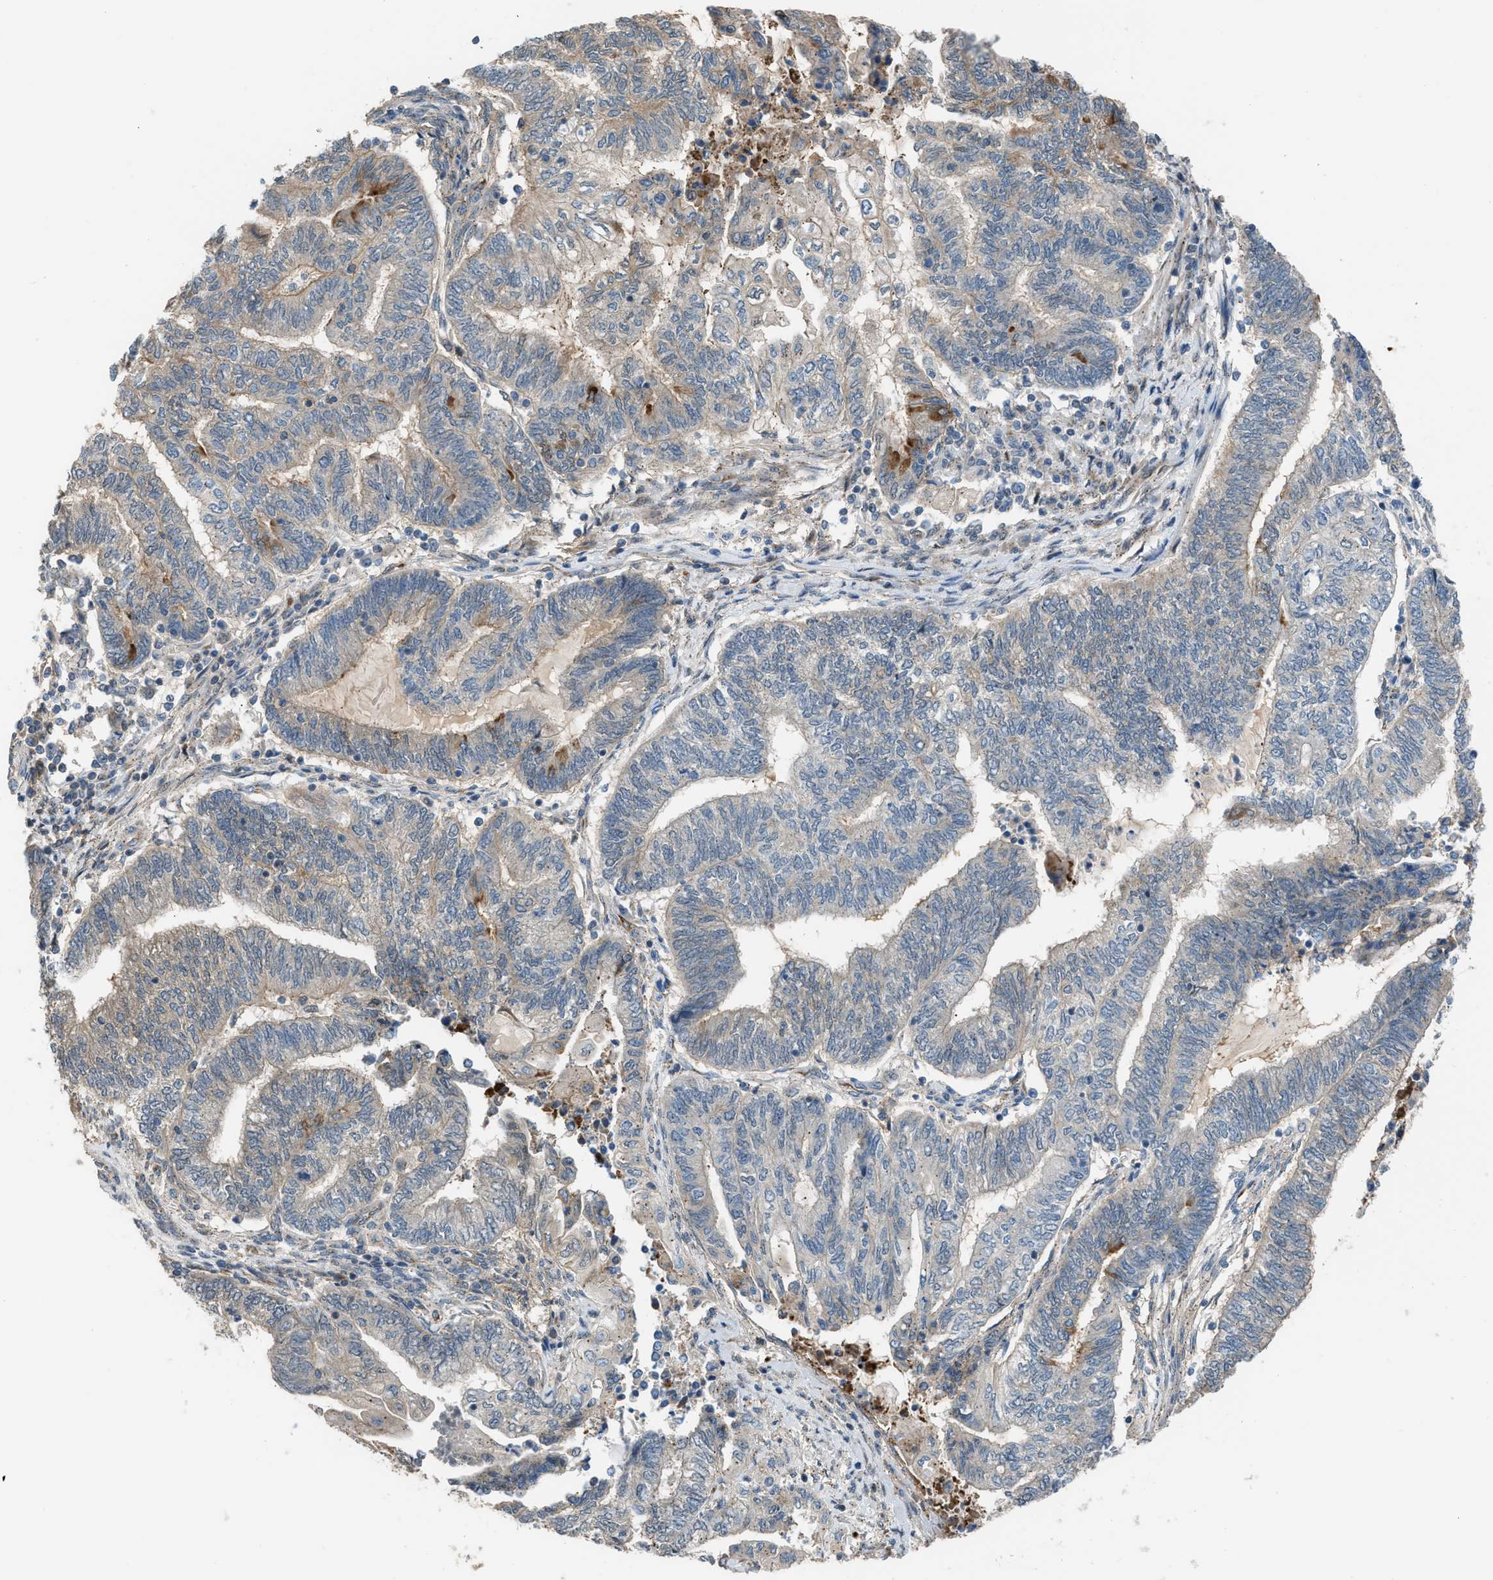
{"staining": {"intensity": "weak", "quantity": "<25%", "location": "cytoplasmic/membranous"}, "tissue": "endometrial cancer", "cell_type": "Tumor cells", "image_type": "cancer", "snomed": [{"axis": "morphology", "description": "Adenocarcinoma, NOS"}, {"axis": "topography", "description": "Uterus"}, {"axis": "topography", "description": "Endometrium"}], "caption": "DAB (3,3'-diaminobenzidine) immunohistochemical staining of human endometrial adenocarcinoma shows no significant positivity in tumor cells.", "gene": "CRTC1", "patient": {"sex": "female", "age": 70}}